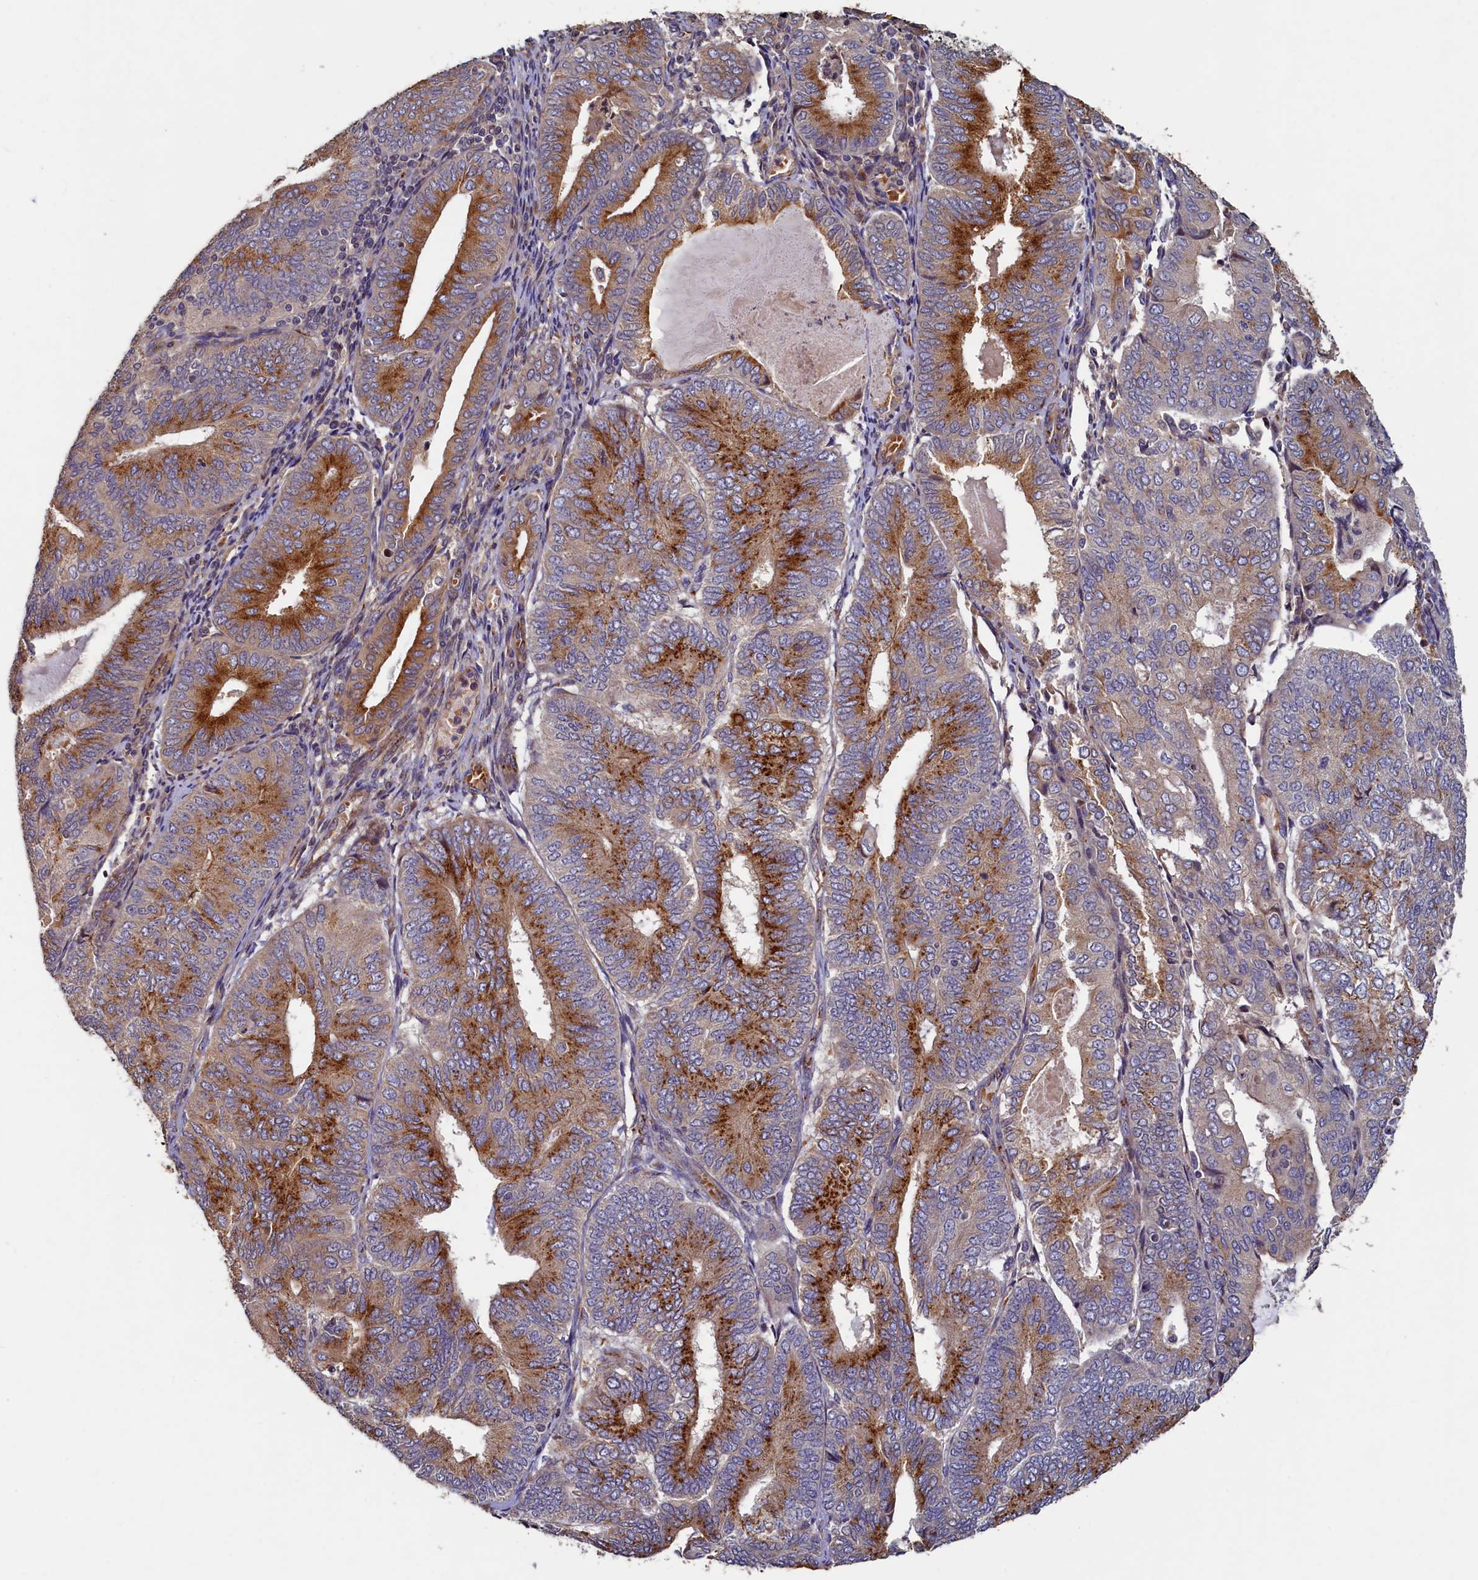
{"staining": {"intensity": "strong", "quantity": "25%-75%", "location": "cytoplasmic/membranous"}, "tissue": "endometrial cancer", "cell_type": "Tumor cells", "image_type": "cancer", "snomed": [{"axis": "morphology", "description": "Adenocarcinoma, NOS"}, {"axis": "topography", "description": "Endometrium"}], "caption": "IHC histopathology image of endometrial cancer (adenocarcinoma) stained for a protein (brown), which displays high levels of strong cytoplasmic/membranous expression in approximately 25%-75% of tumor cells.", "gene": "TMEM181", "patient": {"sex": "female", "age": 81}}